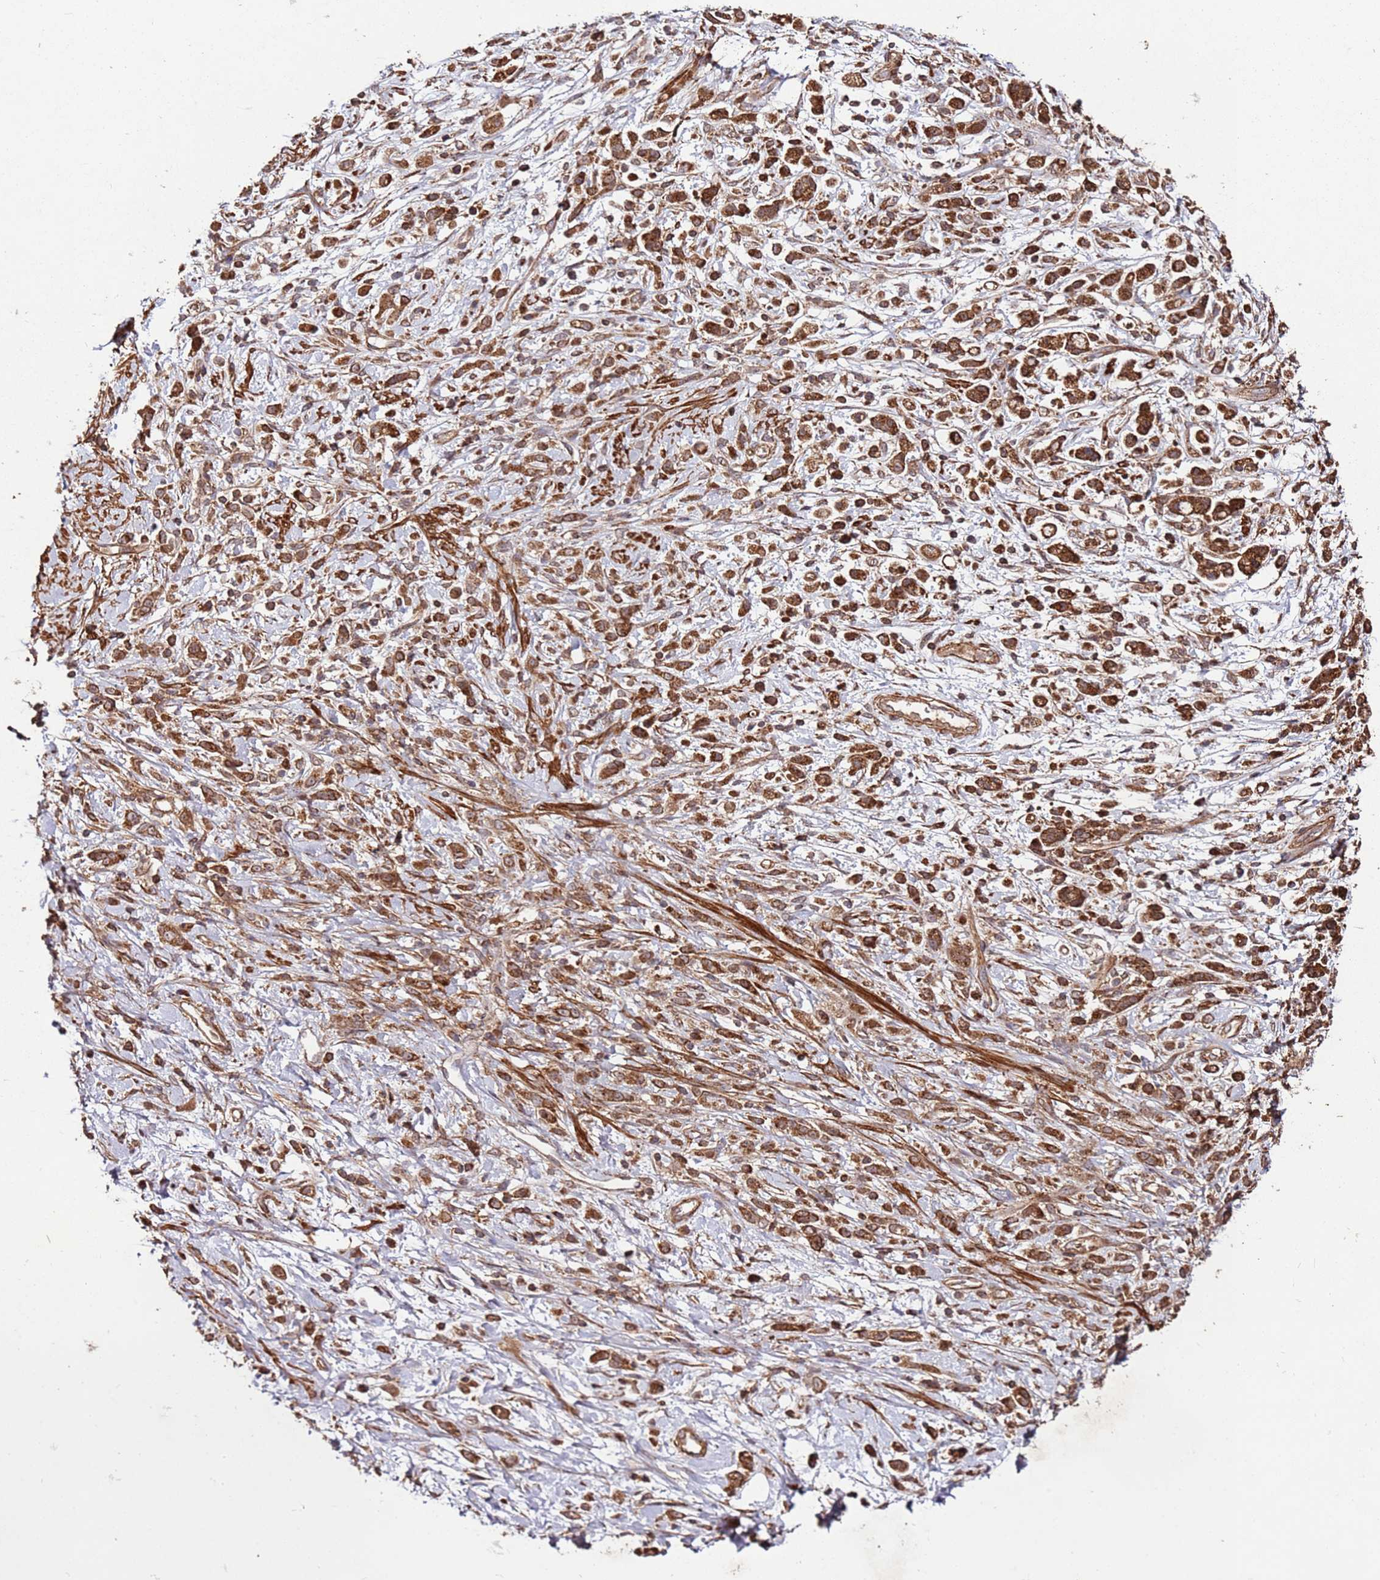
{"staining": {"intensity": "strong", "quantity": ">75%", "location": "cytoplasmic/membranous"}, "tissue": "stomach cancer", "cell_type": "Tumor cells", "image_type": "cancer", "snomed": [{"axis": "morphology", "description": "Adenocarcinoma, NOS"}, {"axis": "topography", "description": "Stomach"}], "caption": "Tumor cells demonstrate high levels of strong cytoplasmic/membranous positivity in about >75% of cells in adenocarcinoma (stomach).", "gene": "FAM186A", "patient": {"sex": "female", "age": 60}}